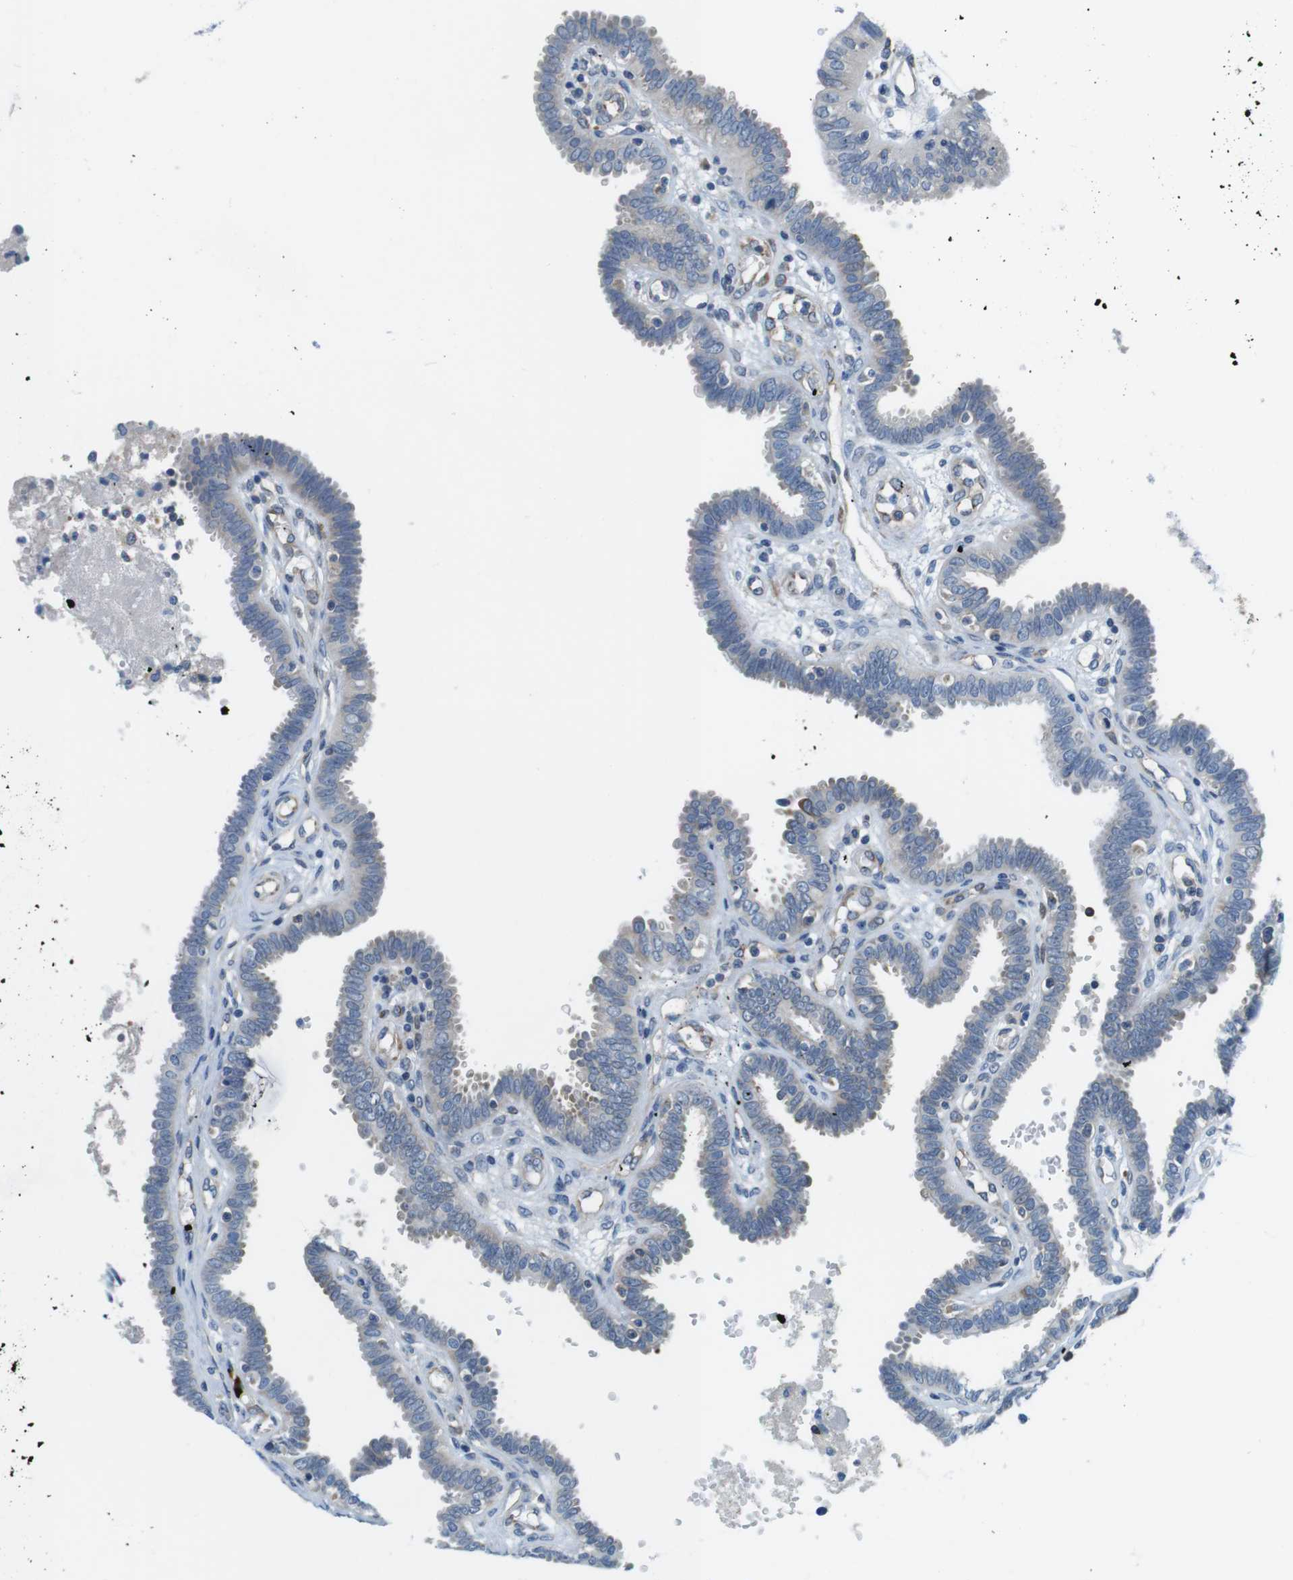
{"staining": {"intensity": "weak", "quantity": "<25%", "location": "cytoplasmic/membranous"}, "tissue": "fallopian tube", "cell_type": "Glandular cells", "image_type": "normal", "snomed": [{"axis": "morphology", "description": "Normal tissue, NOS"}, {"axis": "topography", "description": "Fallopian tube"}], "caption": "Immunohistochemistry (IHC) of unremarkable fallopian tube reveals no positivity in glandular cells.", "gene": "DCLK1", "patient": {"sex": "female", "age": 32}}